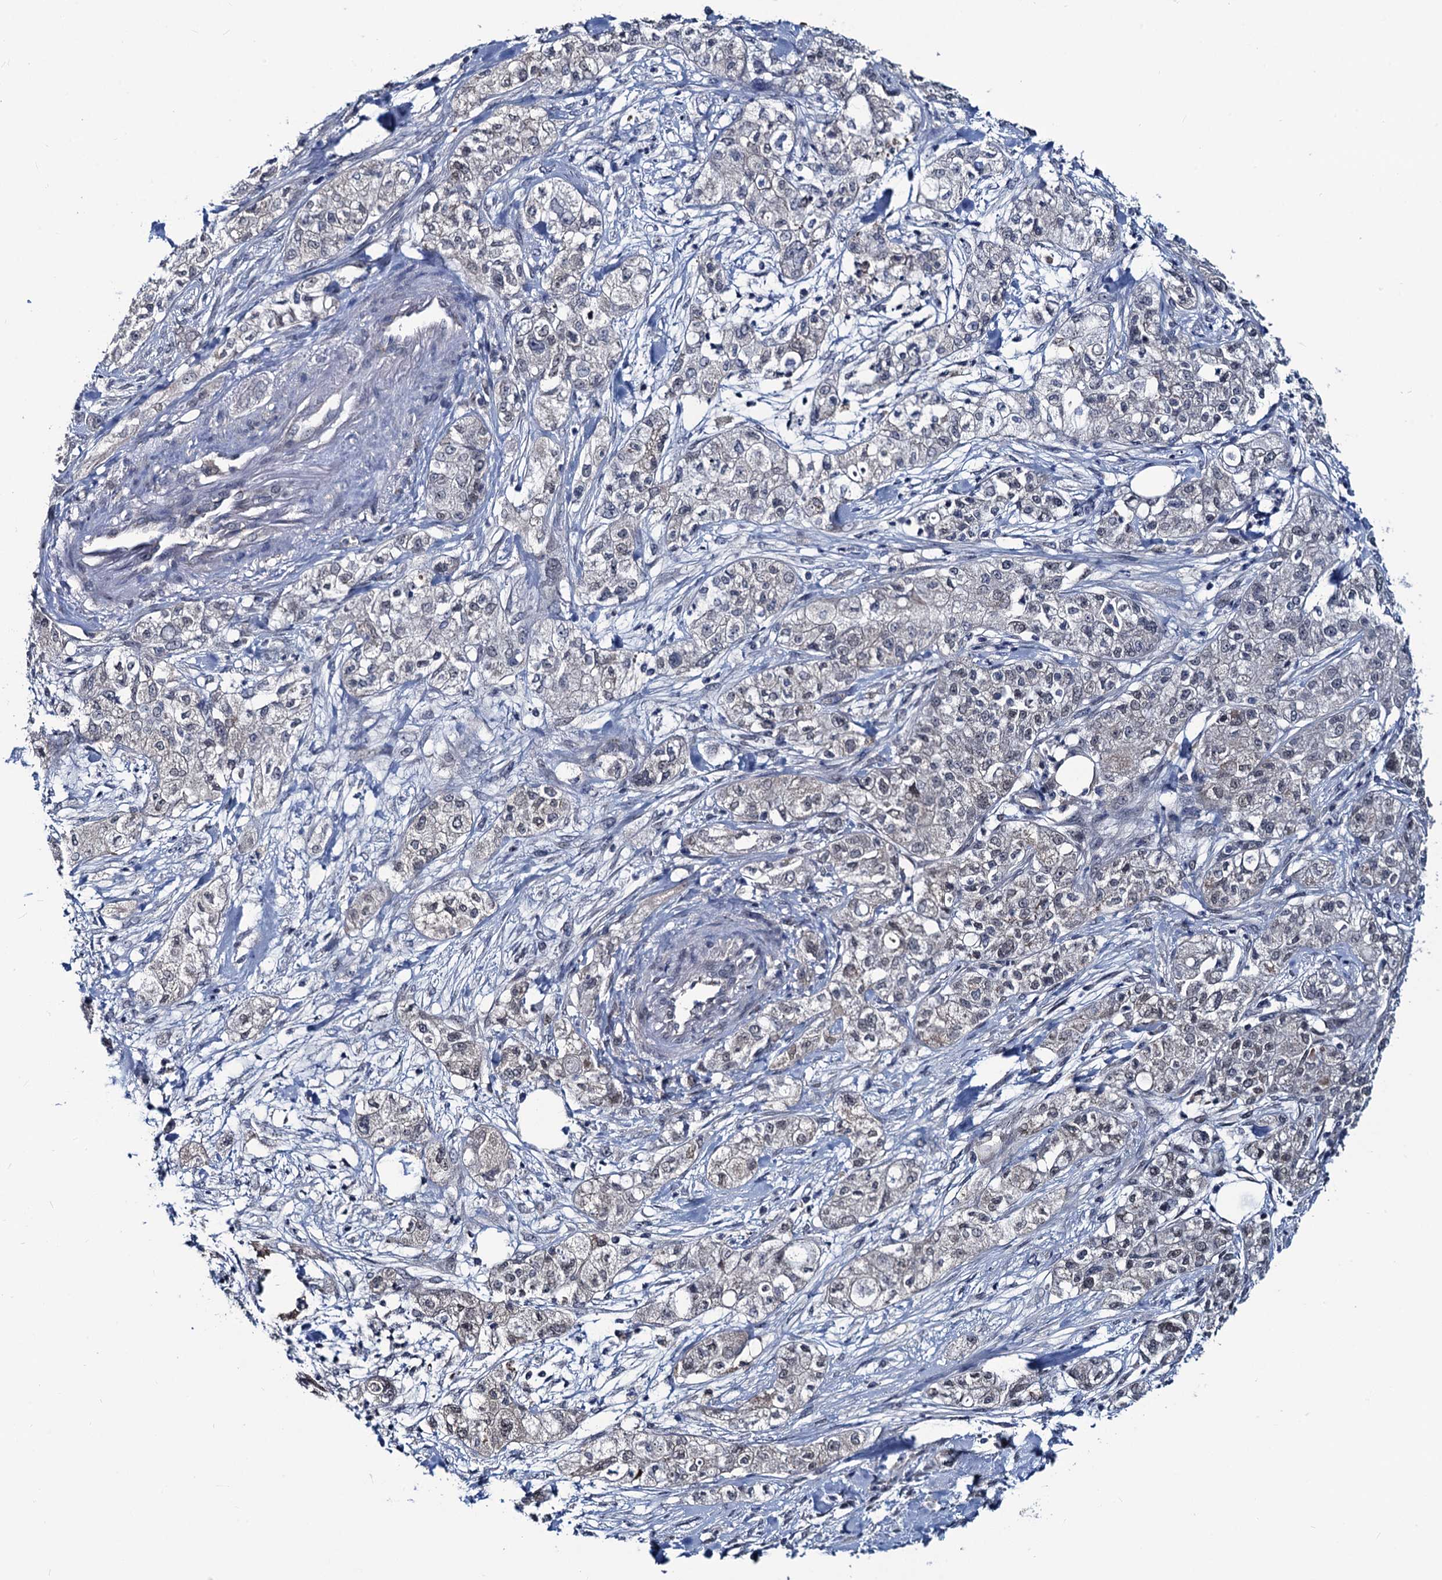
{"staining": {"intensity": "negative", "quantity": "none", "location": "none"}, "tissue": "pancreatic cancer", "cell_type": "Tumor cells", "image_type": "cancer", "snomed": [{"axis": "morphology", "description": "Adenocarcinoma, NOS"}, {"axis": "topography", "description": "Pancreas"}], "caption": "IHC histopathology image of neoplastic tissue: pancreatic adenocarcinoma stained with DAB demonstrates no significant protein positivity in tumor cells.", "gene": "RTKN2", "patient": {"sex": "female", "age": 78}}